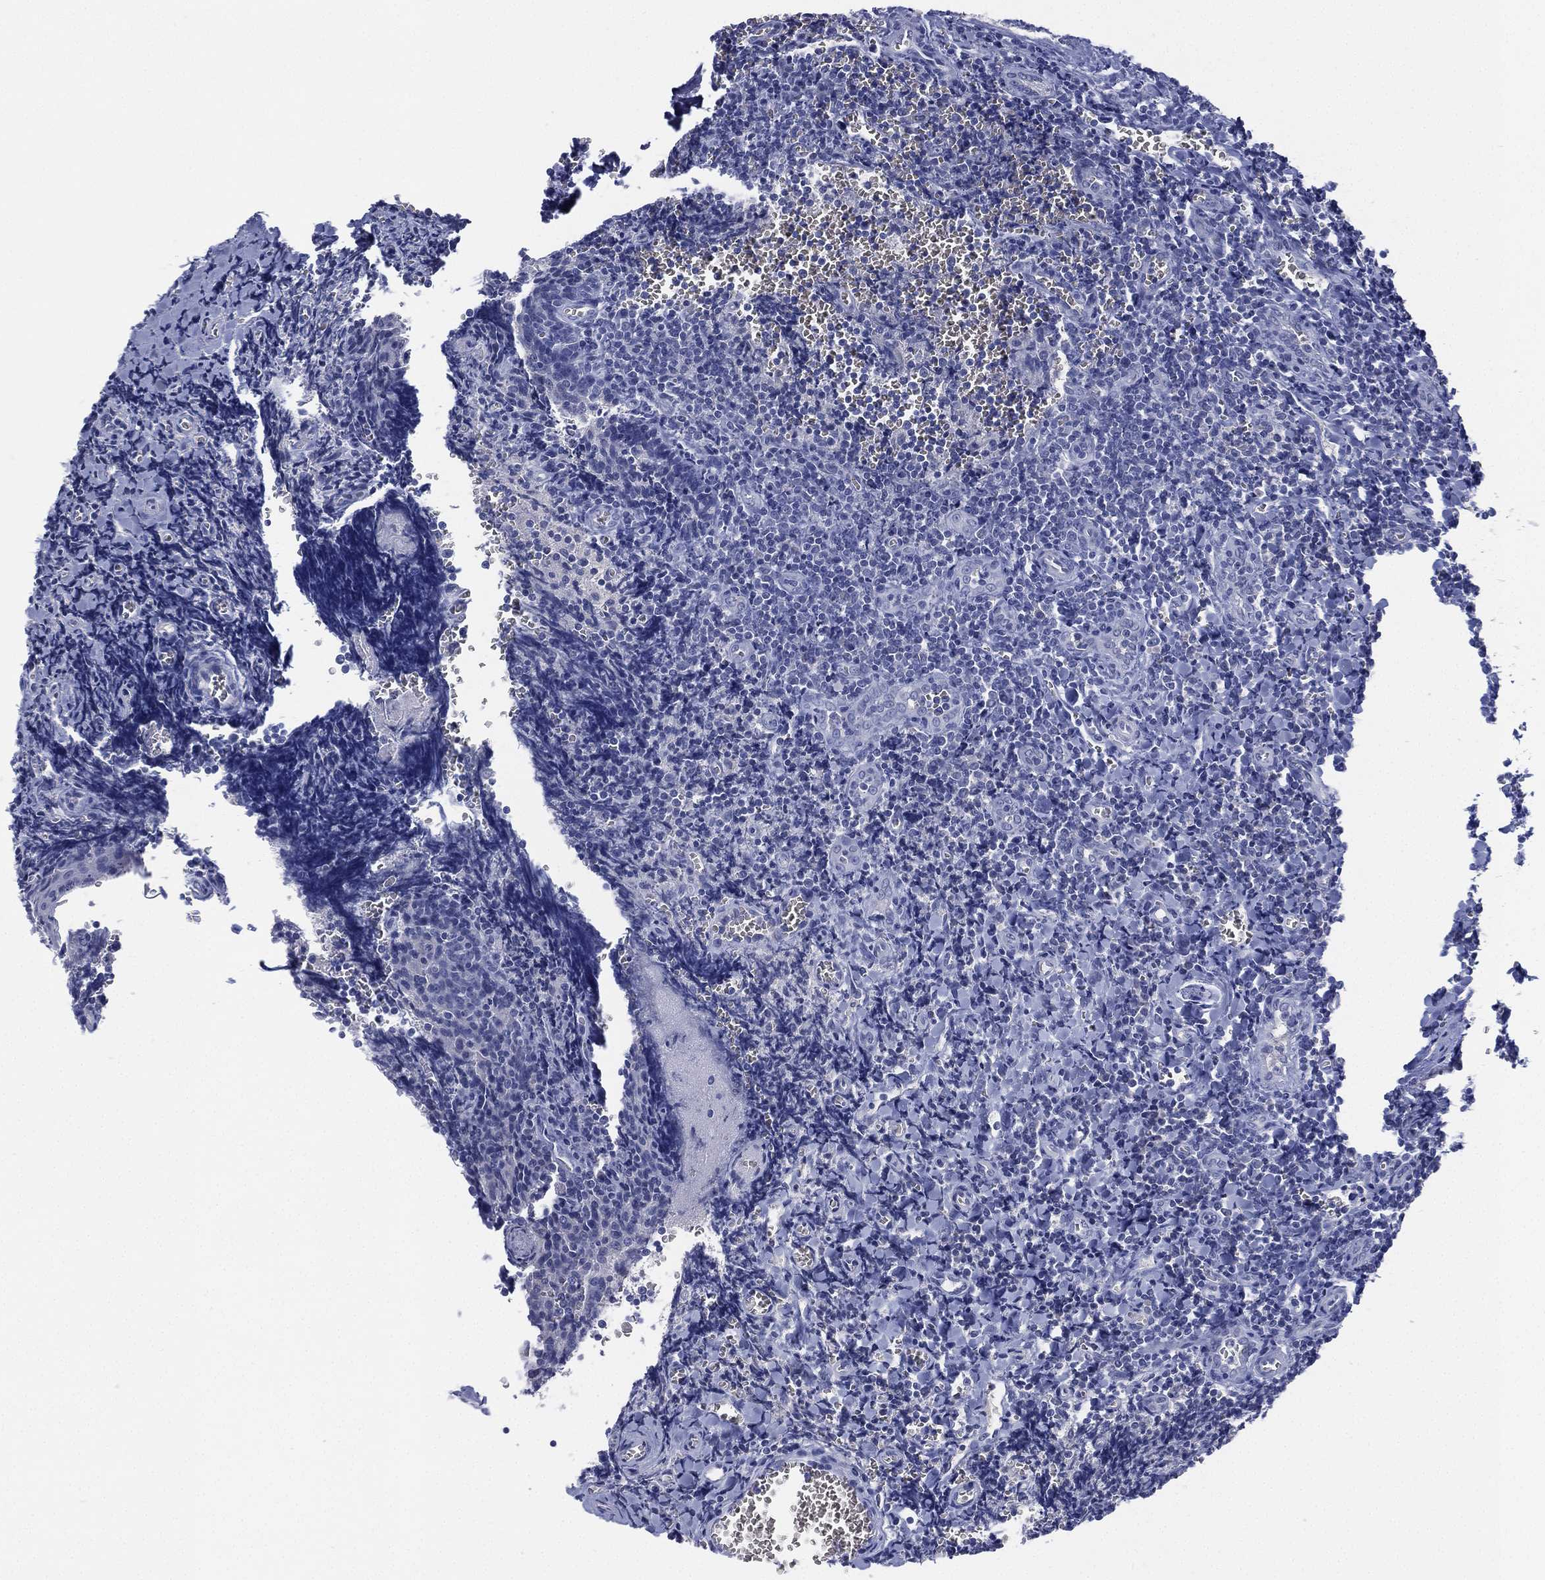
{"staining": {"intensity": "negative", "quantity": "none", "location": "none"}, "tissue": "tonsil", "cell_type": "Germinal center cells", "image_type": "normal", "snomed": [{"axis": "morphology", "description": "Normal tissue, NOS"}, {"axis": "morphology", "description": "Inflammation, NOS"}, {"axis": "topography", "description": "Tonsil"}], "caption": "Immunohistochemistry image of unremarkable tonsil: tonsil stained with DAB (3,3'-diaminobenzidine) reveals no significant protein expression in germinal center cells.", "gene": "CYP2D6", "patient": {"sex": "female", "age": 31}}